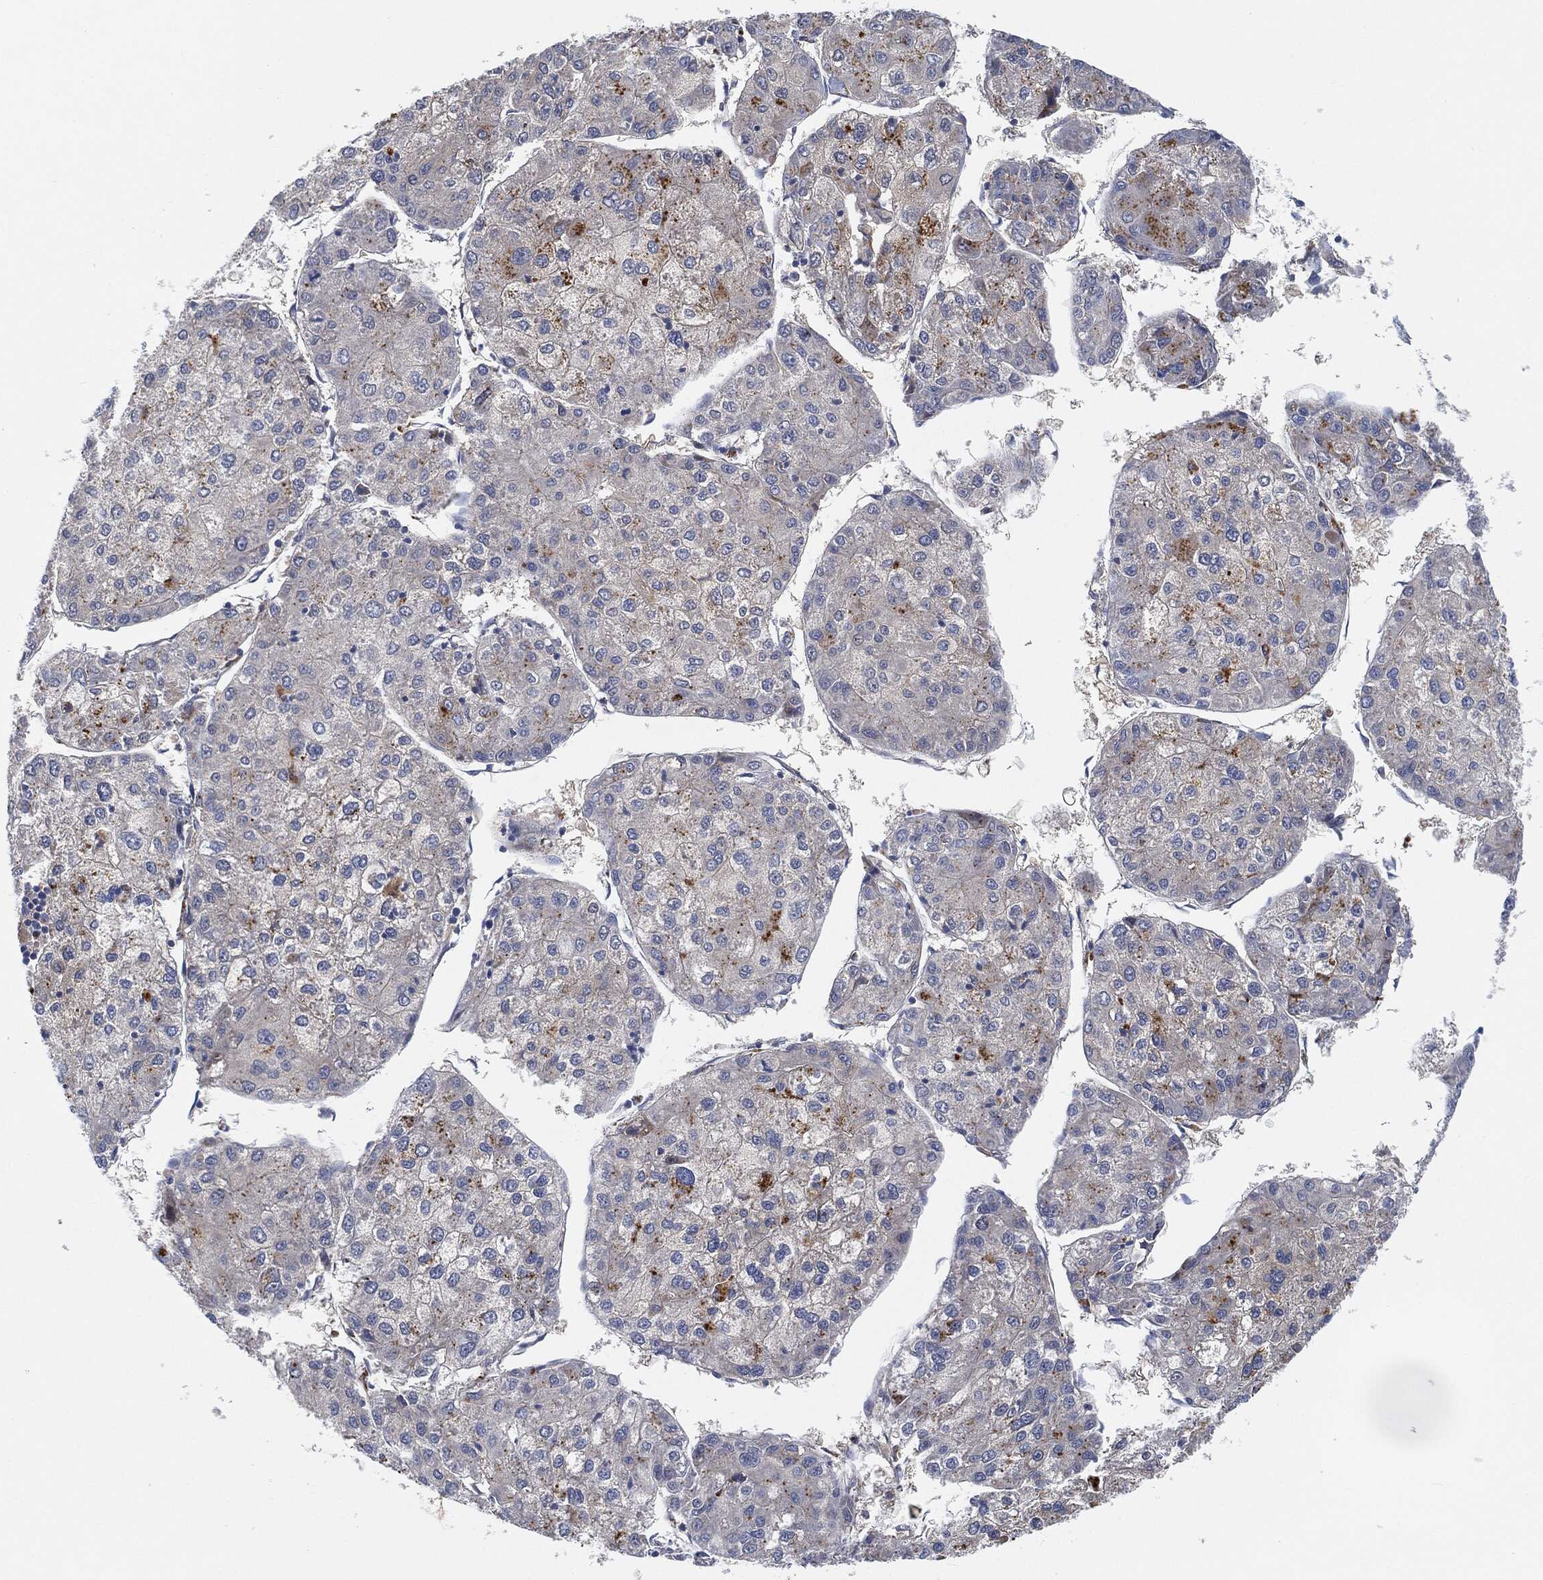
{"staining": {"intensity": "negative", "quantity": "none", "location": "none"}, "tissue": "liver cancer", "cell_type": "Tumor cells", "image_type": "cancer", "snomed": [{"axis": "morphology", "description": "Carcinoma, Hepatocellular, NOS"}, {"axis": "topography", "description": "Liver"}], "caption": "This is a photomicrograph of IHC staining of liver hepatocellular carcinoma, which shows no expression in tumor cells.", "gene": "VSIG4", "patient": {"sex": "male", "age": 43}}